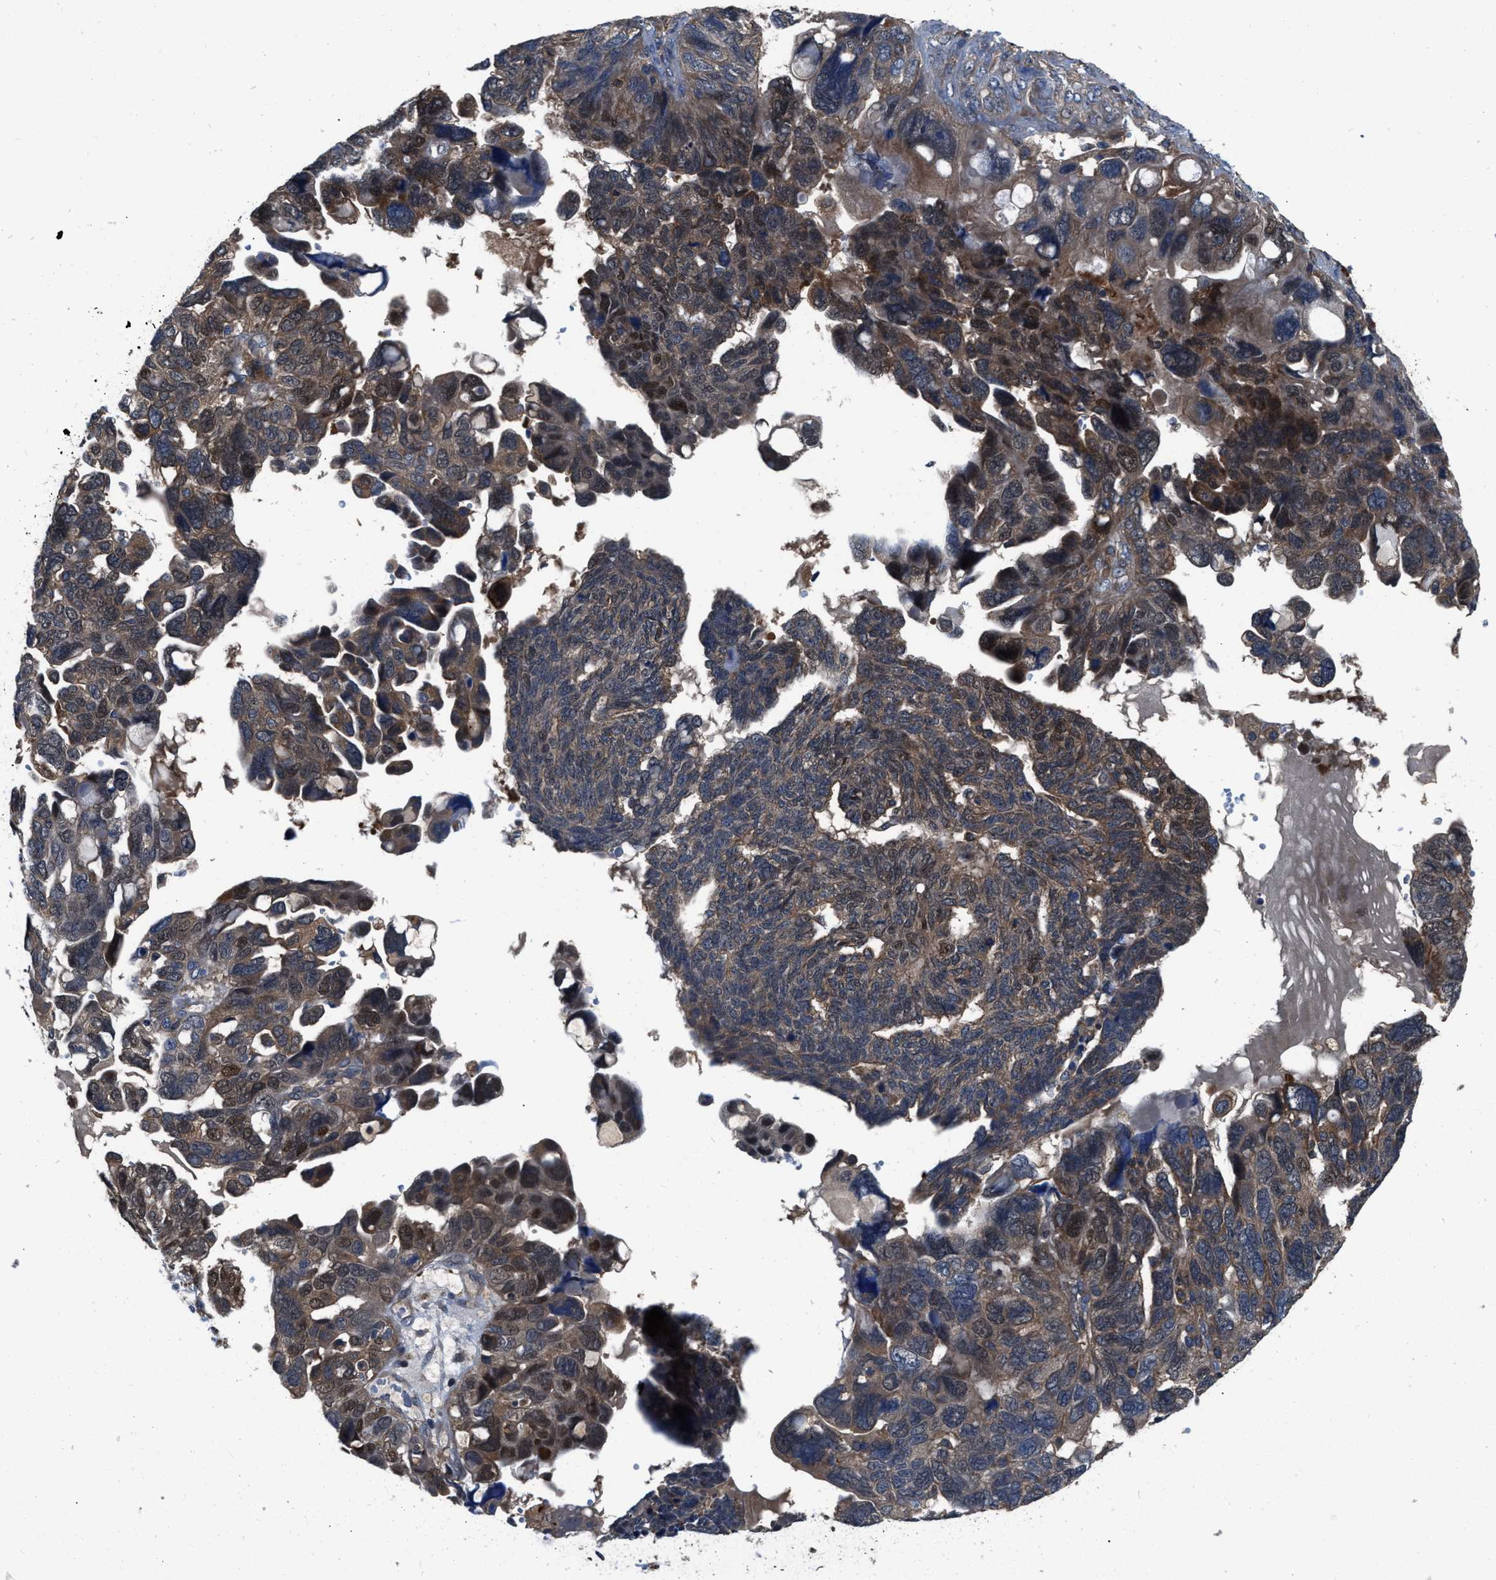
{"staining": {"intensity": "moderate", "quantity": ">75%", "location": "cytoplasmic/membranous,nuclear"}, "tissue": "ovarian cancer", "cell_type": "Tumor cells", "image_type": "cancer", "snomed": [{"axis": "morphology", "description": "Cystadenocarcinoma, serous, NOS"}, {"axis": "topography", "description": "Ovary"}], "caption": "A high-resolution histopathology image shows IHC staining of ovarian cancer, which demonstrates moderate cytoplasmic/membranous and nuclear expression in approximately >75% of tumor cells.", "gene": "USP25", "patient": {"sex": "female", "age": 79}}